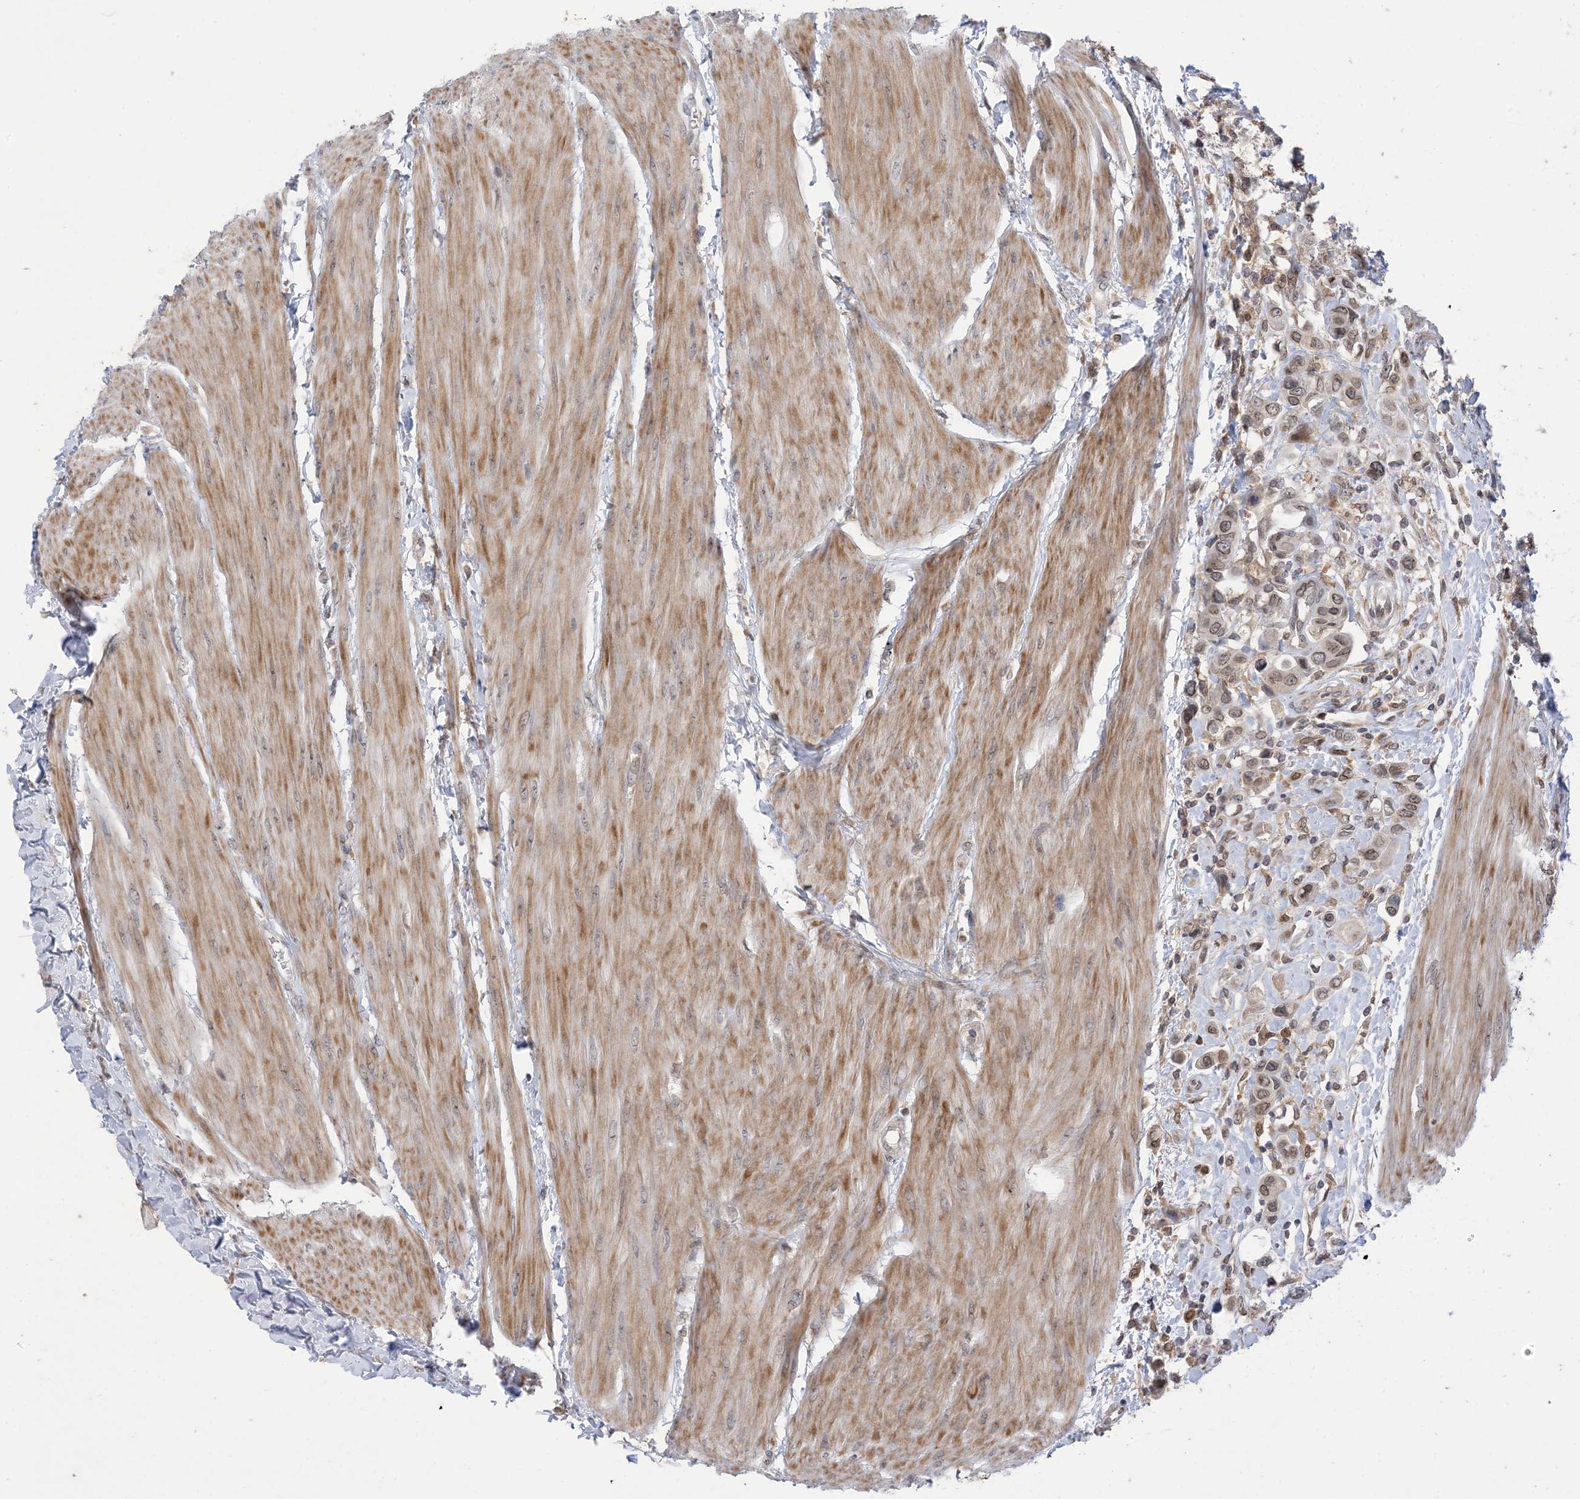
{"staining": {"intensity": "weak", "quantity": ">75%", "location": "cytoplasmic/membranous,nuclear"}, "tissue": "urothelial cancer", "cell_type": "Tumor cells", "image_type": "cancer", "snomed": [{"axis": "morphology", "description": "Urothelial carcinoma, High grade"}, {"axis": "topography", "description": "Urinary bladder"}], "caption": "Immunohistochemical staining of urothelial cancer shows weak cytoplasmic/membranous and nuclear protein positivity in approximately >75% of tumor cells.", "gene": "NAGK", "patient": {"sex": "male", "age": 50}}